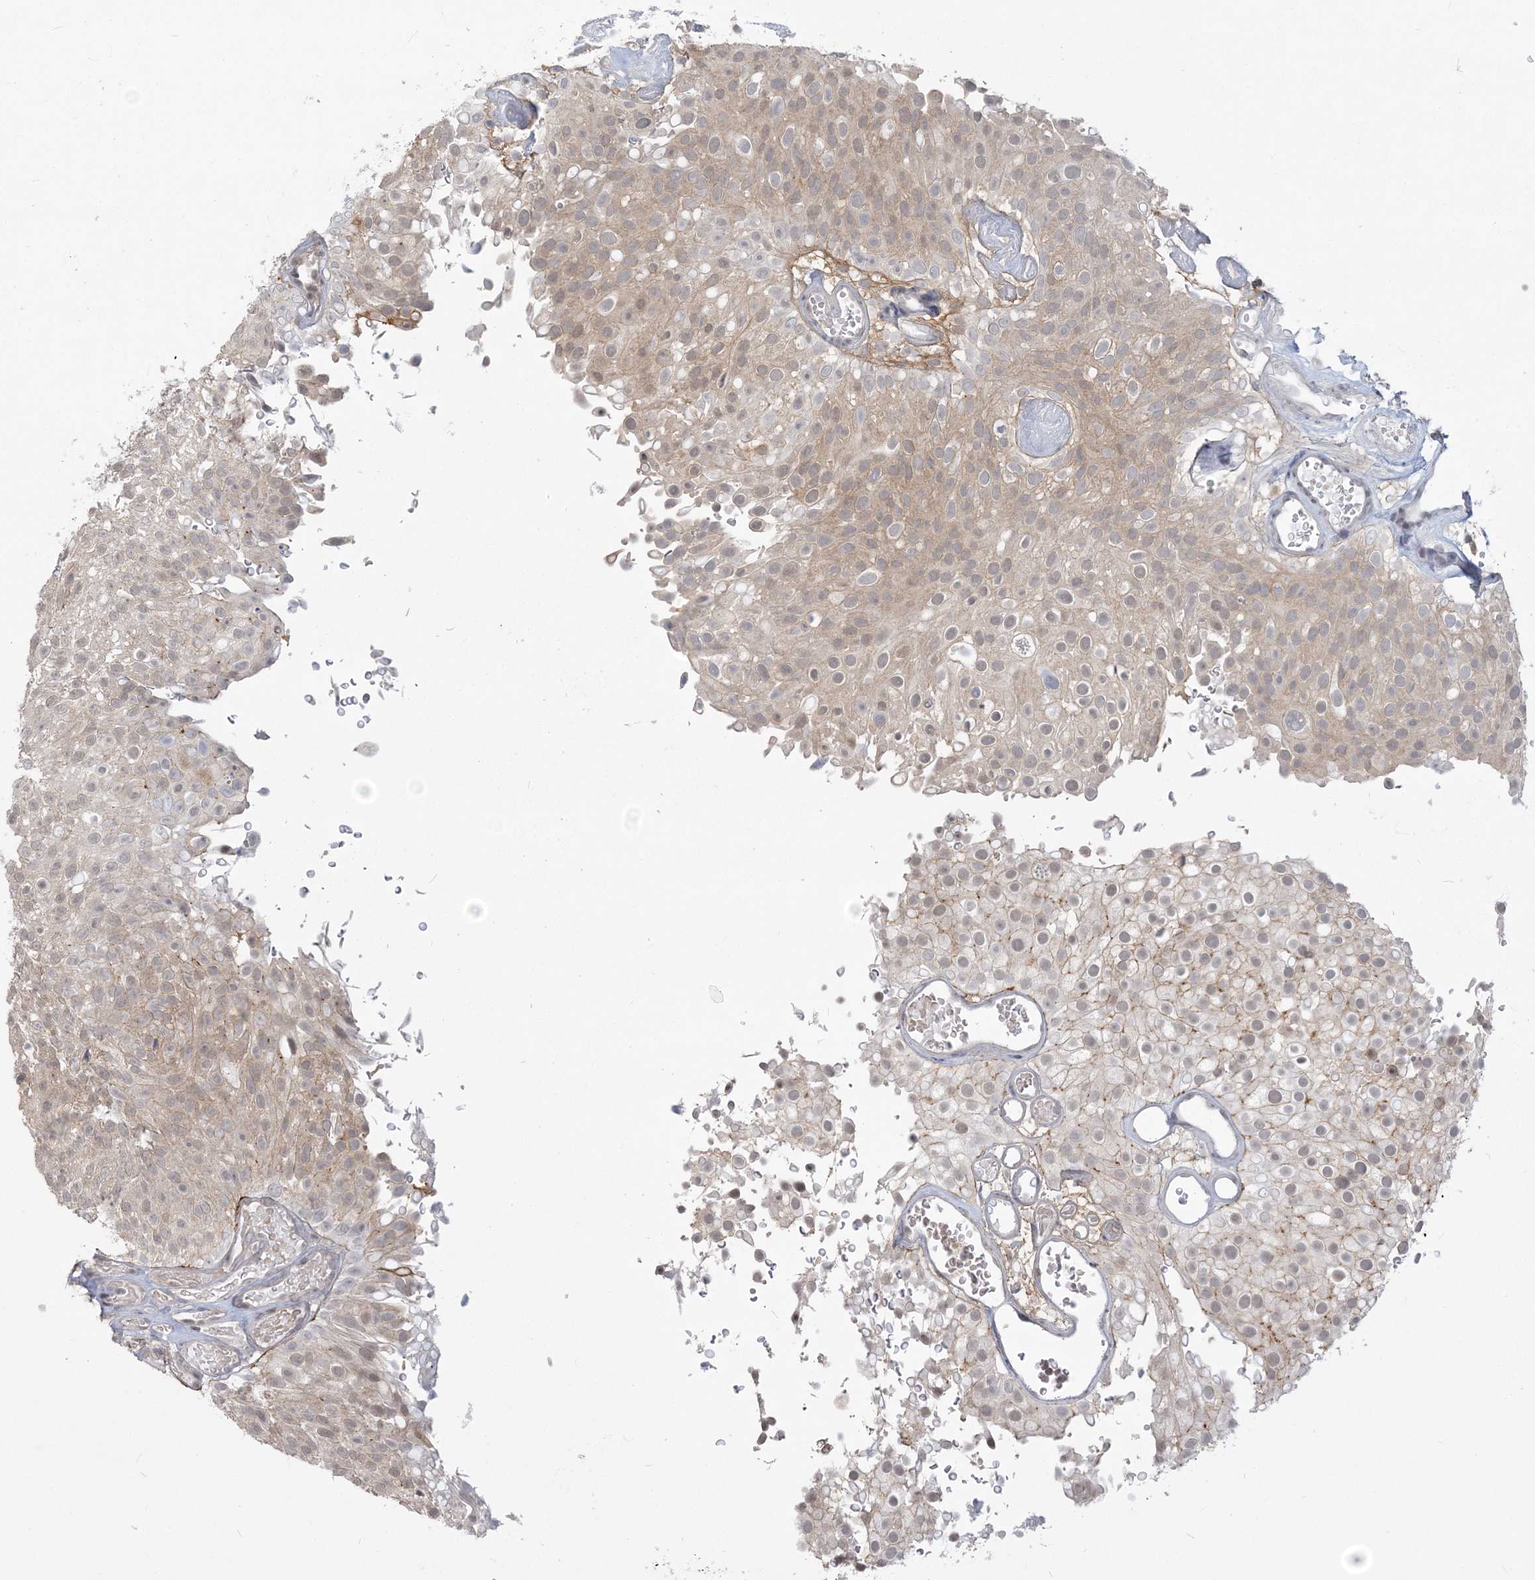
{"staining": {"intensity": "weak", "quantity": ">75%", "location": "cytoplasmic/membranous,nuclear"}, "tissue": "urothelial cancer", "cell_type": "Tumor cells", "image_type": "cancer", "snomed": [{"axis": "morphology", "description": "Urothelial carcinoma, Low grade"}, {"axis": "topography", "description": "Urinary bladder"}], "caption": "DAB immunohistochemical staining of urothelial carcinoma (low-grade) demonstrates weak cytoplasmic/membranous and nuclear protein expression in about >75% of tumor cells. Nuclei are stained in blue.", "gene": "ANKS1A", "patient": {"sex": "male", "age": 78}}